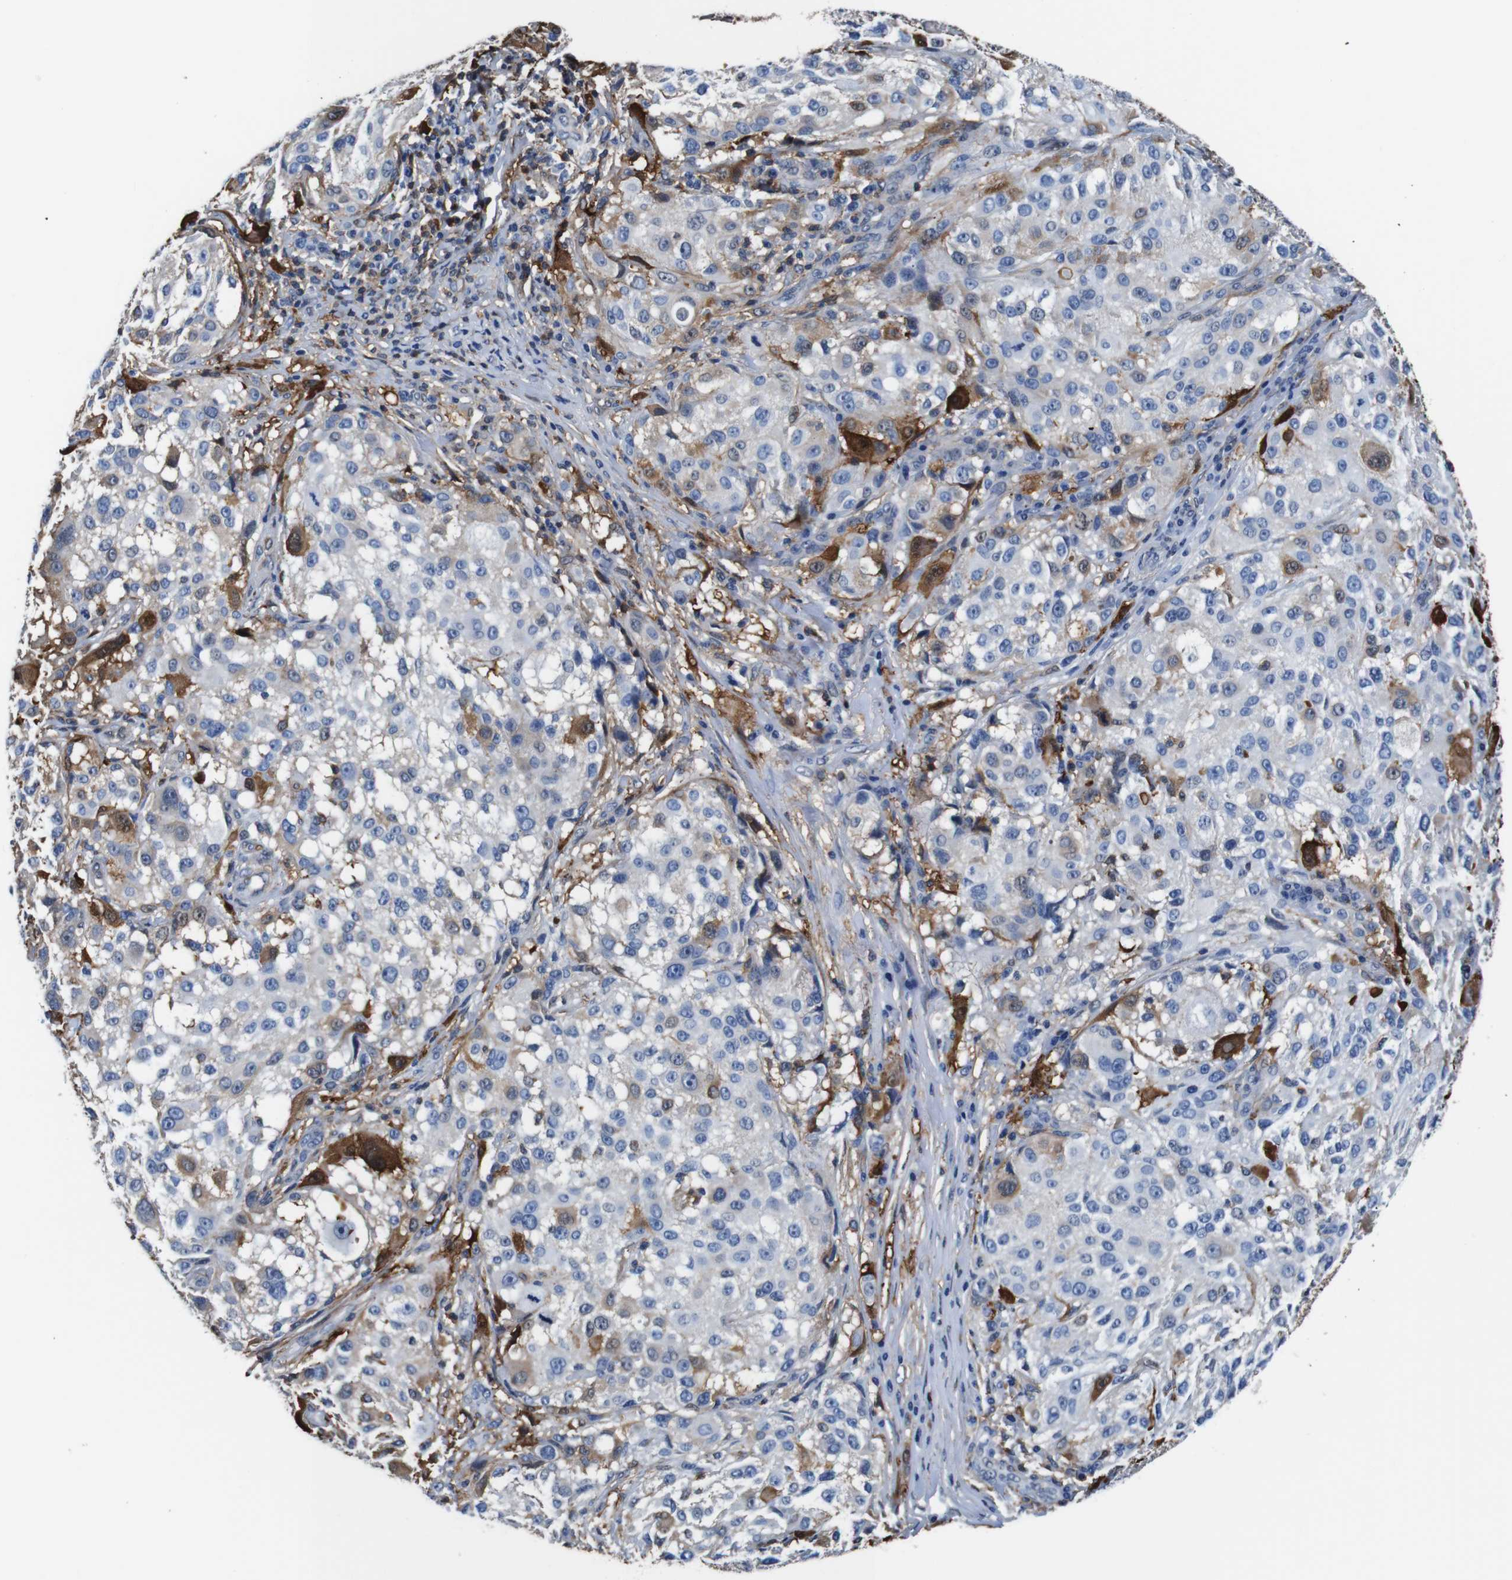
{"staining": {"intensity": "moderate", "quantity": "<25%", "location": "cytoplasmic/membranous"}, "tissue": "melanoma", "cell_type": "Tumor cells", "image_type": "cancer", "snomed": [{"axis": "morphology", "description": "Necrosis, NOS"}, {"axis": "morphology", "description": "Malignant melanoma, NOS"}, {"axis": "topography", "description": "Skin"}], "caption": "The histopathology image reveals a brown stain indicating the presence of a protein in the cytoplasmic/membranous of tumor cells in malignant melanoma.", "gene": "ANXA1", "patient": {"sex": "female", "age": 87}}